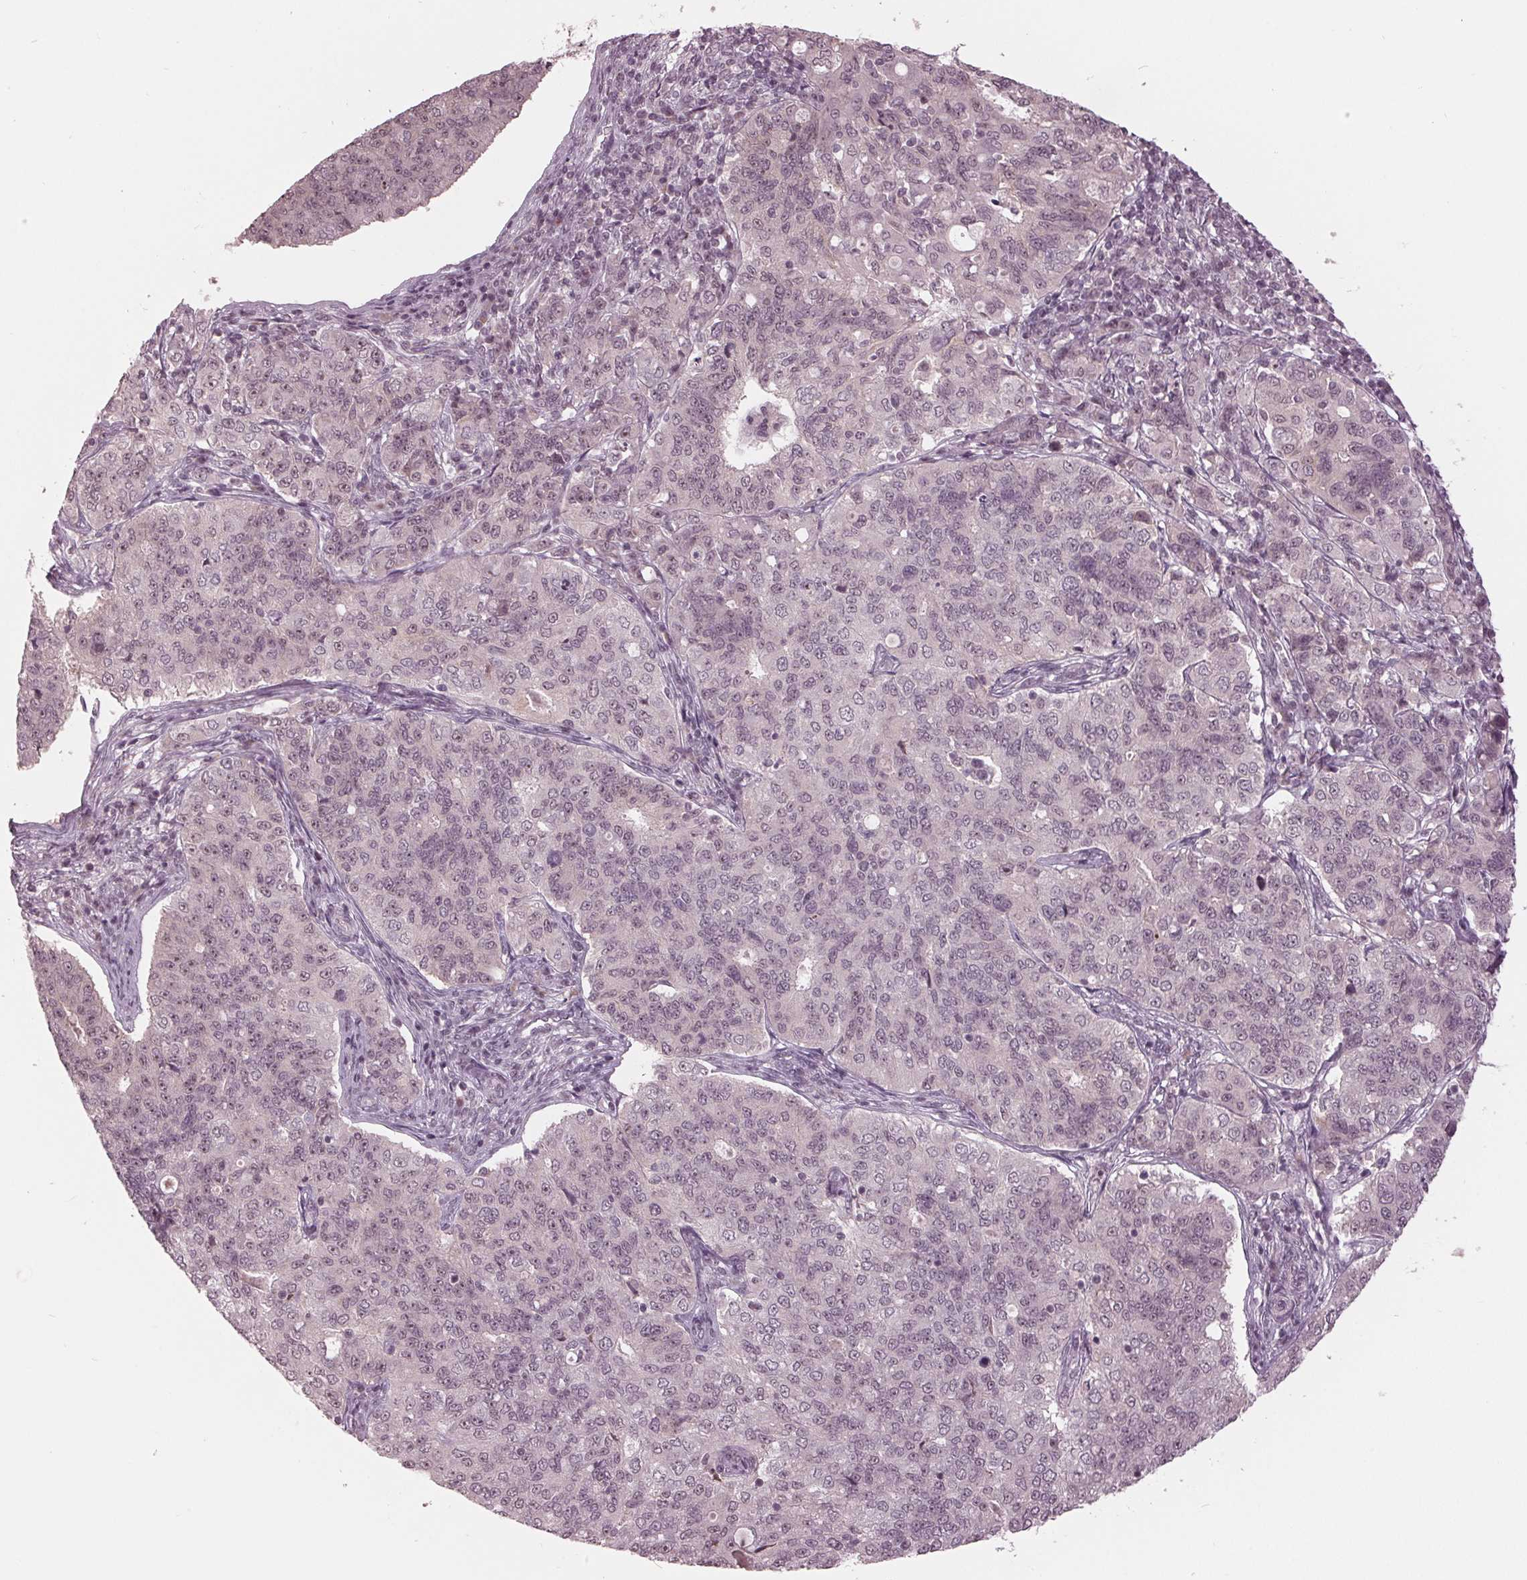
{"staining": {"intensity": "weak", "quantity": "<25%", "location": "nuclear"}, "tissue": "endometrial cancer", "cell_type": "Tumor cells", "image_type": "cancer", "snomed": [{"axis": "morphology", "description": "Adenocarcinoma, NOS"}, {"axis": "topography", "description": "Endometrium"}], "caption": "IHC of human endometrial cancer (adenocarcinoma) reveals no expression in tumor cells. Nuclei are stained in blue.", "gene": "SLX4", "patient": {"sex": "female", "age": 43}}